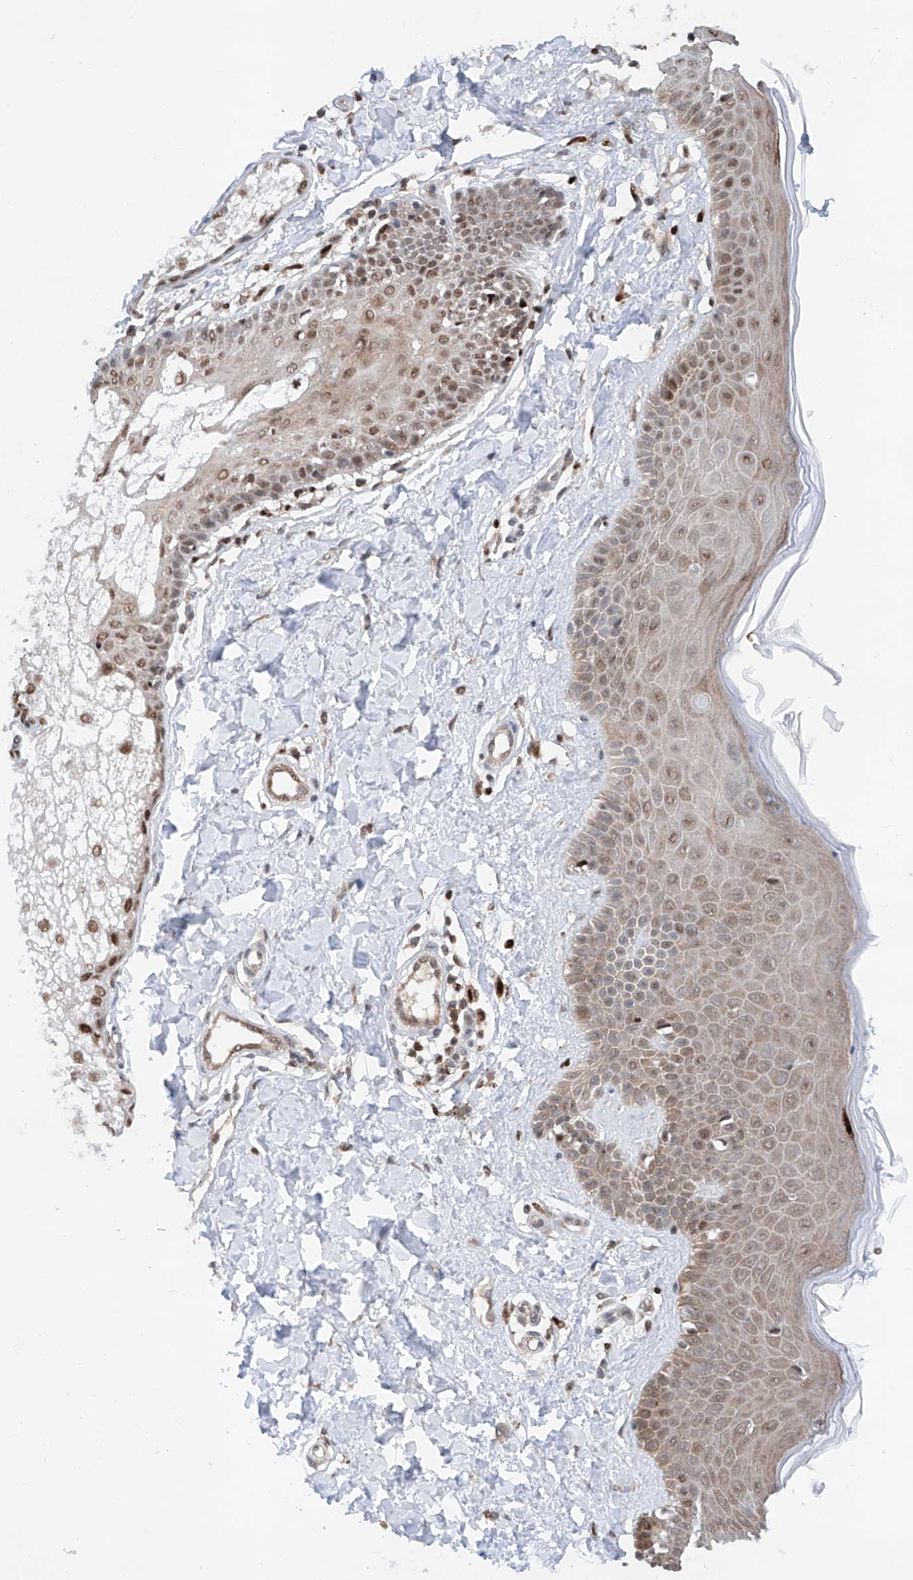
{"staining": {"intensity": "moderate", "quantity": ">75%", "location": "nuclear"}, "tissue": "skin", "cell_type": "Fibroblasts", "image_type": "normal", "snomed": [{"axis": "morphology", "description": "Normal tissue, NOS"}, {"axis": "topography", "description": "Skin"}], "caption": "Protein positivity by IHC demonstrates moderate nuclear positivity in about >75% of fibroblasts in benign skin.", "gene": "SNRNP200", "patient": {"sex": "male", "age": 52}}